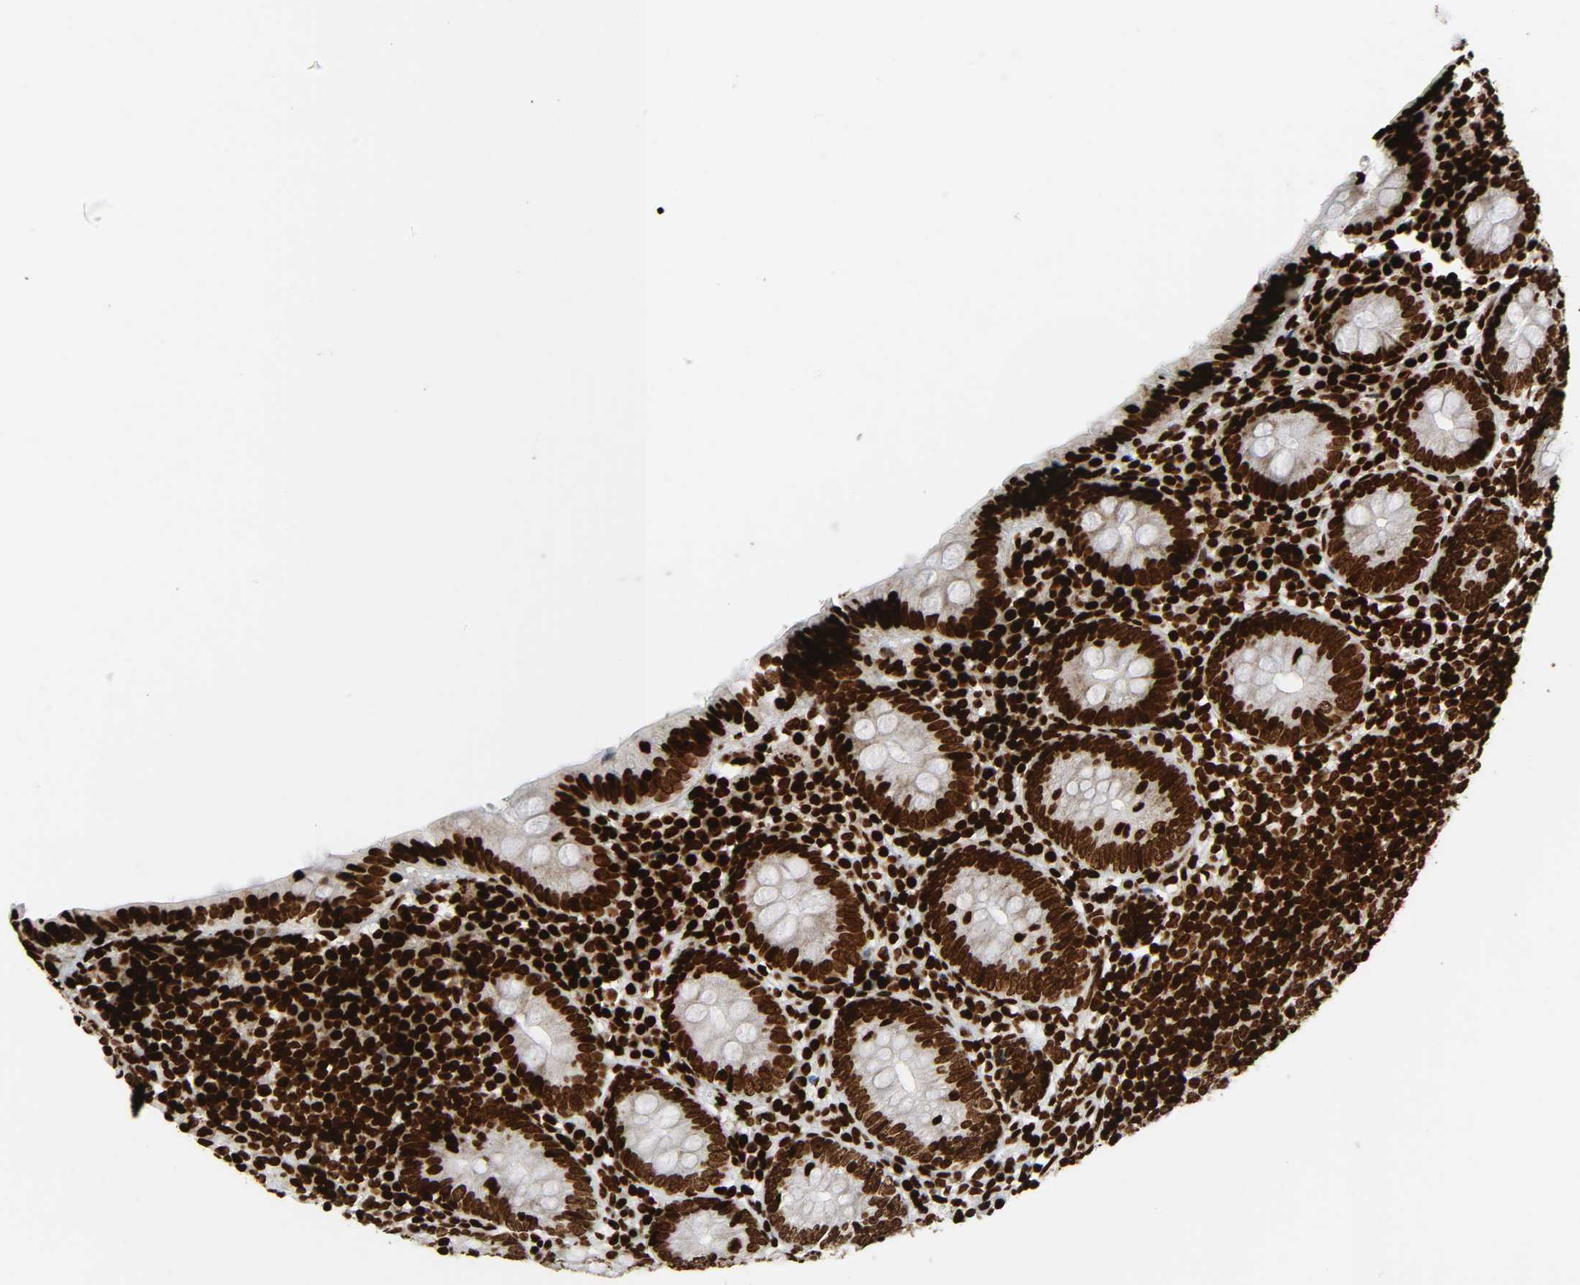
{"staining": {"intensity": "strong", "quantity": ">75%", "location": "nuclear"}, "tissue": "appendix", "cell_type": "Glandular cells", "image_type": "normal", "snomed": [{"axis": "morphology", "description": "Normal tissue, NOS"}, {"axis": "topography", "description": "Appendix"}], "caption": "A brown stain shows strong nuclear positivity of a protein in glandular cells of unremarkable appendix. The staining was performed using DAB, with brown indicating positive protein expression. Nuclei are stained blue with hematoxylin.", "gene": "RXRA", "patient": {"sex": "female", "age": 10}}